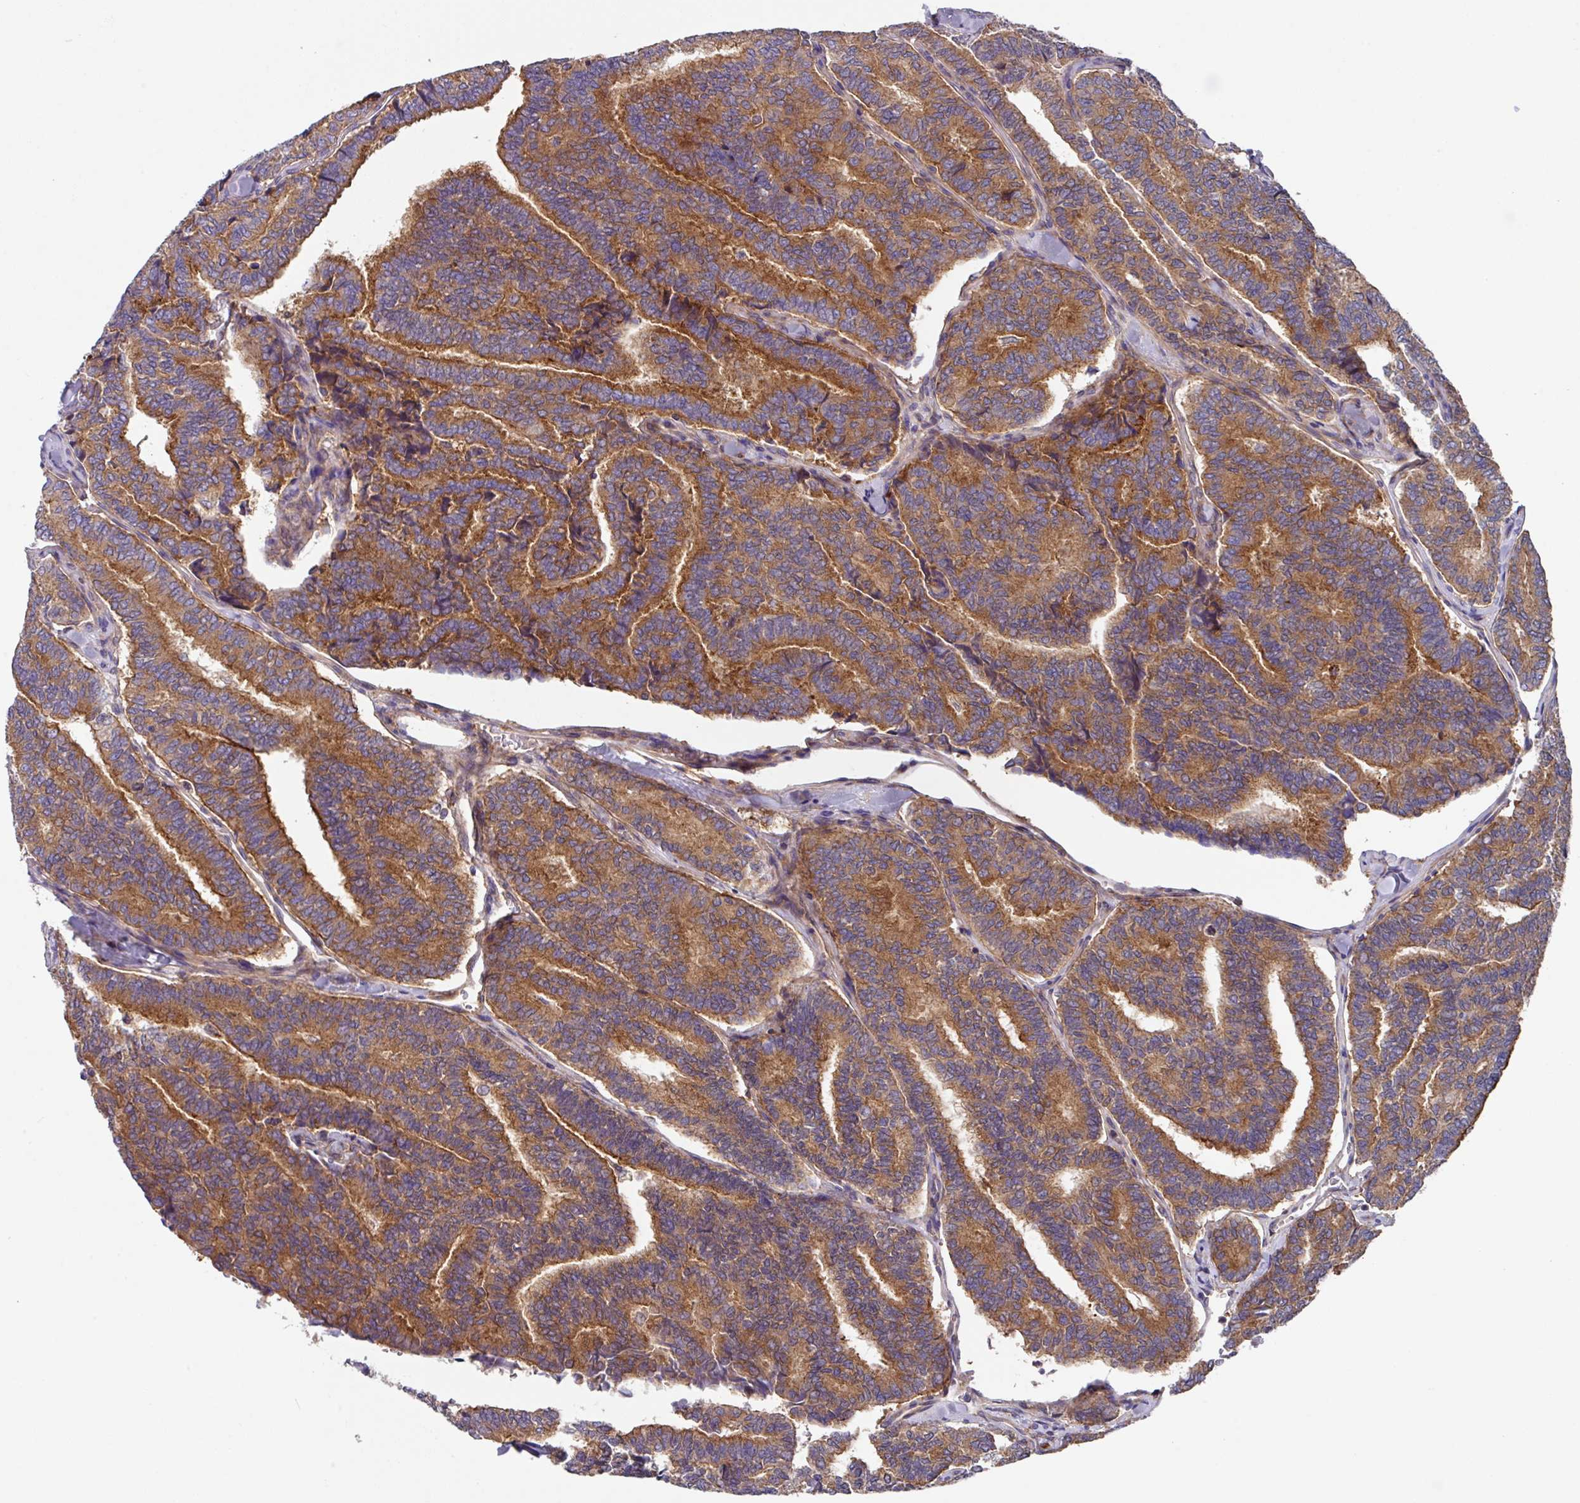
{"staining": {"intensity": "moderate", "quantity": ">75%", "location": "cytoplasmic/membranous"}, "tissue": "thyroid cancer", "cell_type": "Tumor cells", "image_type": "cancer", "snomed": [{"axis": "morphology", "description": "Papillary adenocarcinoma, NOS"}, {"axis": "topography", "description": "Thyroid gland"}], "caption": "A photomicrograph of thyroid cancer (papillary adenocarcinoma) stained for a protein demonstrates moderate cytoplasmic/membranous brown staining in tumor cells.", "gene": "EIF4B", "patient": {"sex": "female", "age": 35}}